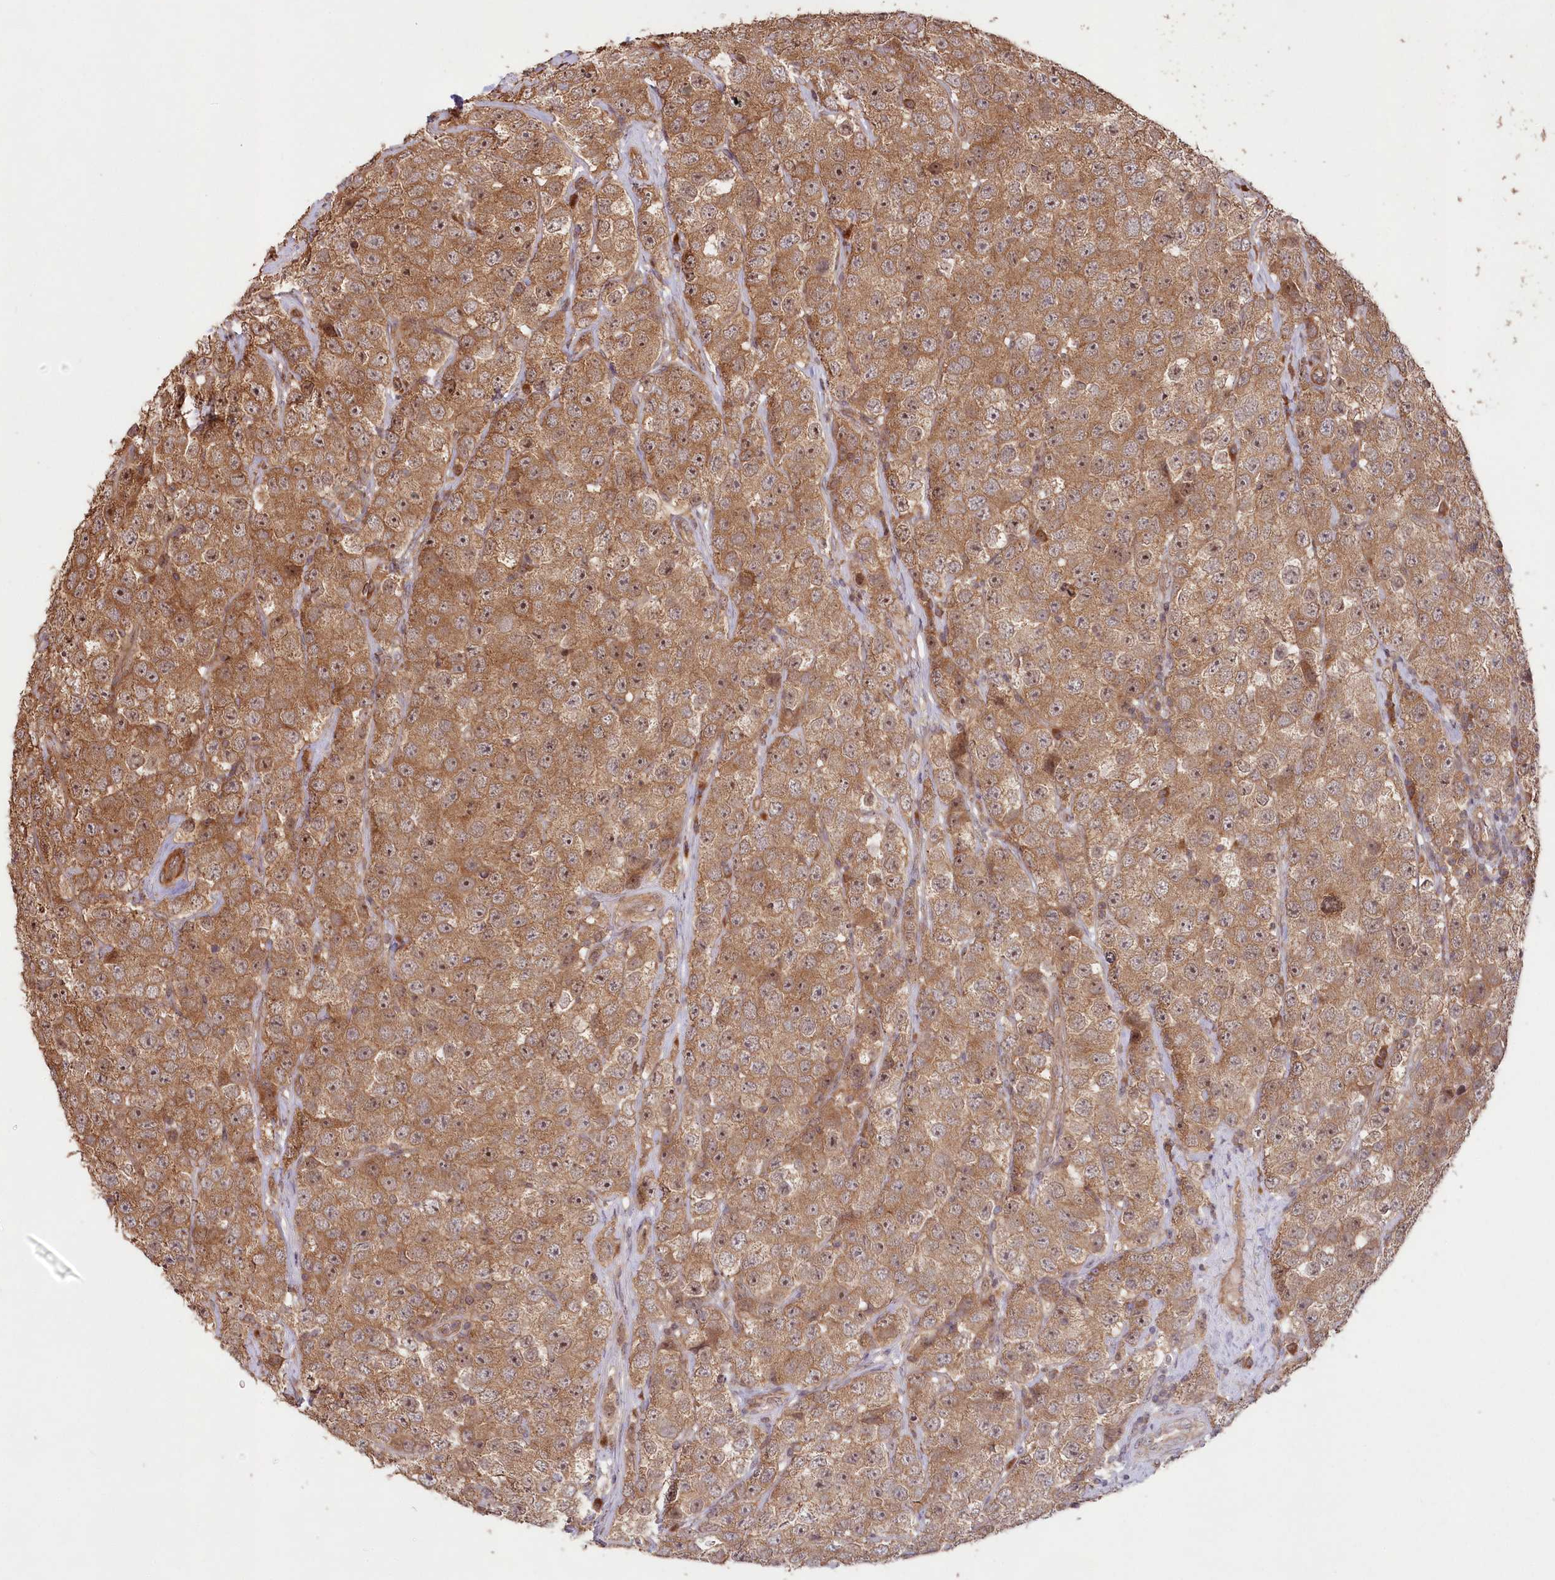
{"staining": {"intensity": "moderate", "quantity": ">75%", "location": "cytoplasmic/membranous,nuclear"}, "tissue": "testis cancer", "cell_type": "Tumor cells", "image_type": "cancer", "snomed": [{"axis": "morphology", "description": "Seminoma, NOS"}, {"axis": "topography", "description": "Testis"}], "caption": "This is a histology image of immunohistochemistry (IHC) staining of testis cancer (seminoma), which shows moderate expression in the cytoplasmic/membranous and nuclear of tumor cells.", "gene": "TBCA", "patient": {"sex": "male", "age": 28}}